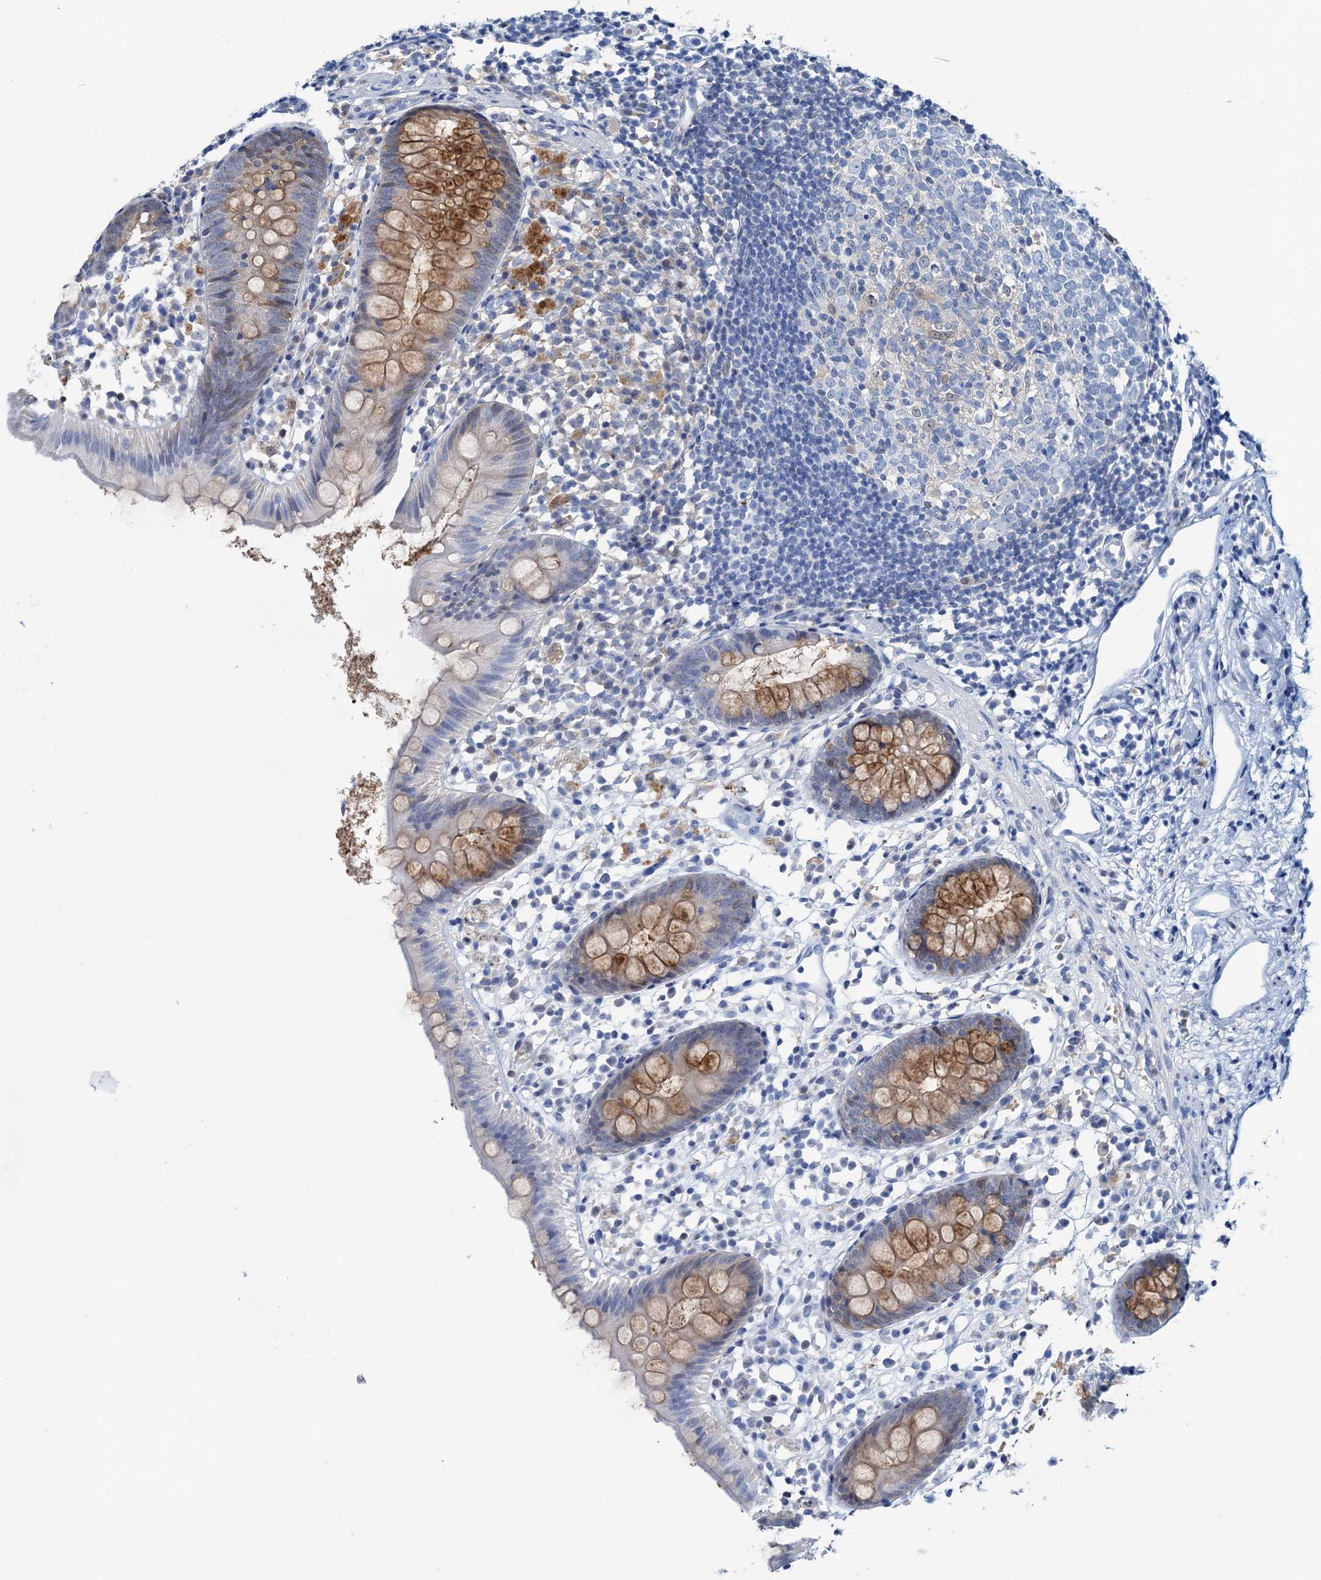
{"staining": {"intensity": "moderate", "quantity": "25%-75%", "location": "cytoplasmic/membranous"}, "tissue": "appendix", "cell_type": "Glandular cells", "image_type": "normal", "snomed": [{"axis": "morphology", "description": "Normal tissue, NOS"}, {"axis": "topography", "description": "Appendix"}], "caption": "Immunohistochemistry (IHC) staining of benign appendix, which demonstrates medium levels of moderate cytoplasmic/membranous positivity in approximately 25%-75% of glandular cells indicating moderate cytoplasmic/membranous protein staining. The staining was performed using DAB (brown) for protein detection and nuclei were counterstained in hematoxylin (blue).", "gene": "FAH", "patient": {"sex": "female", "age": 20}}